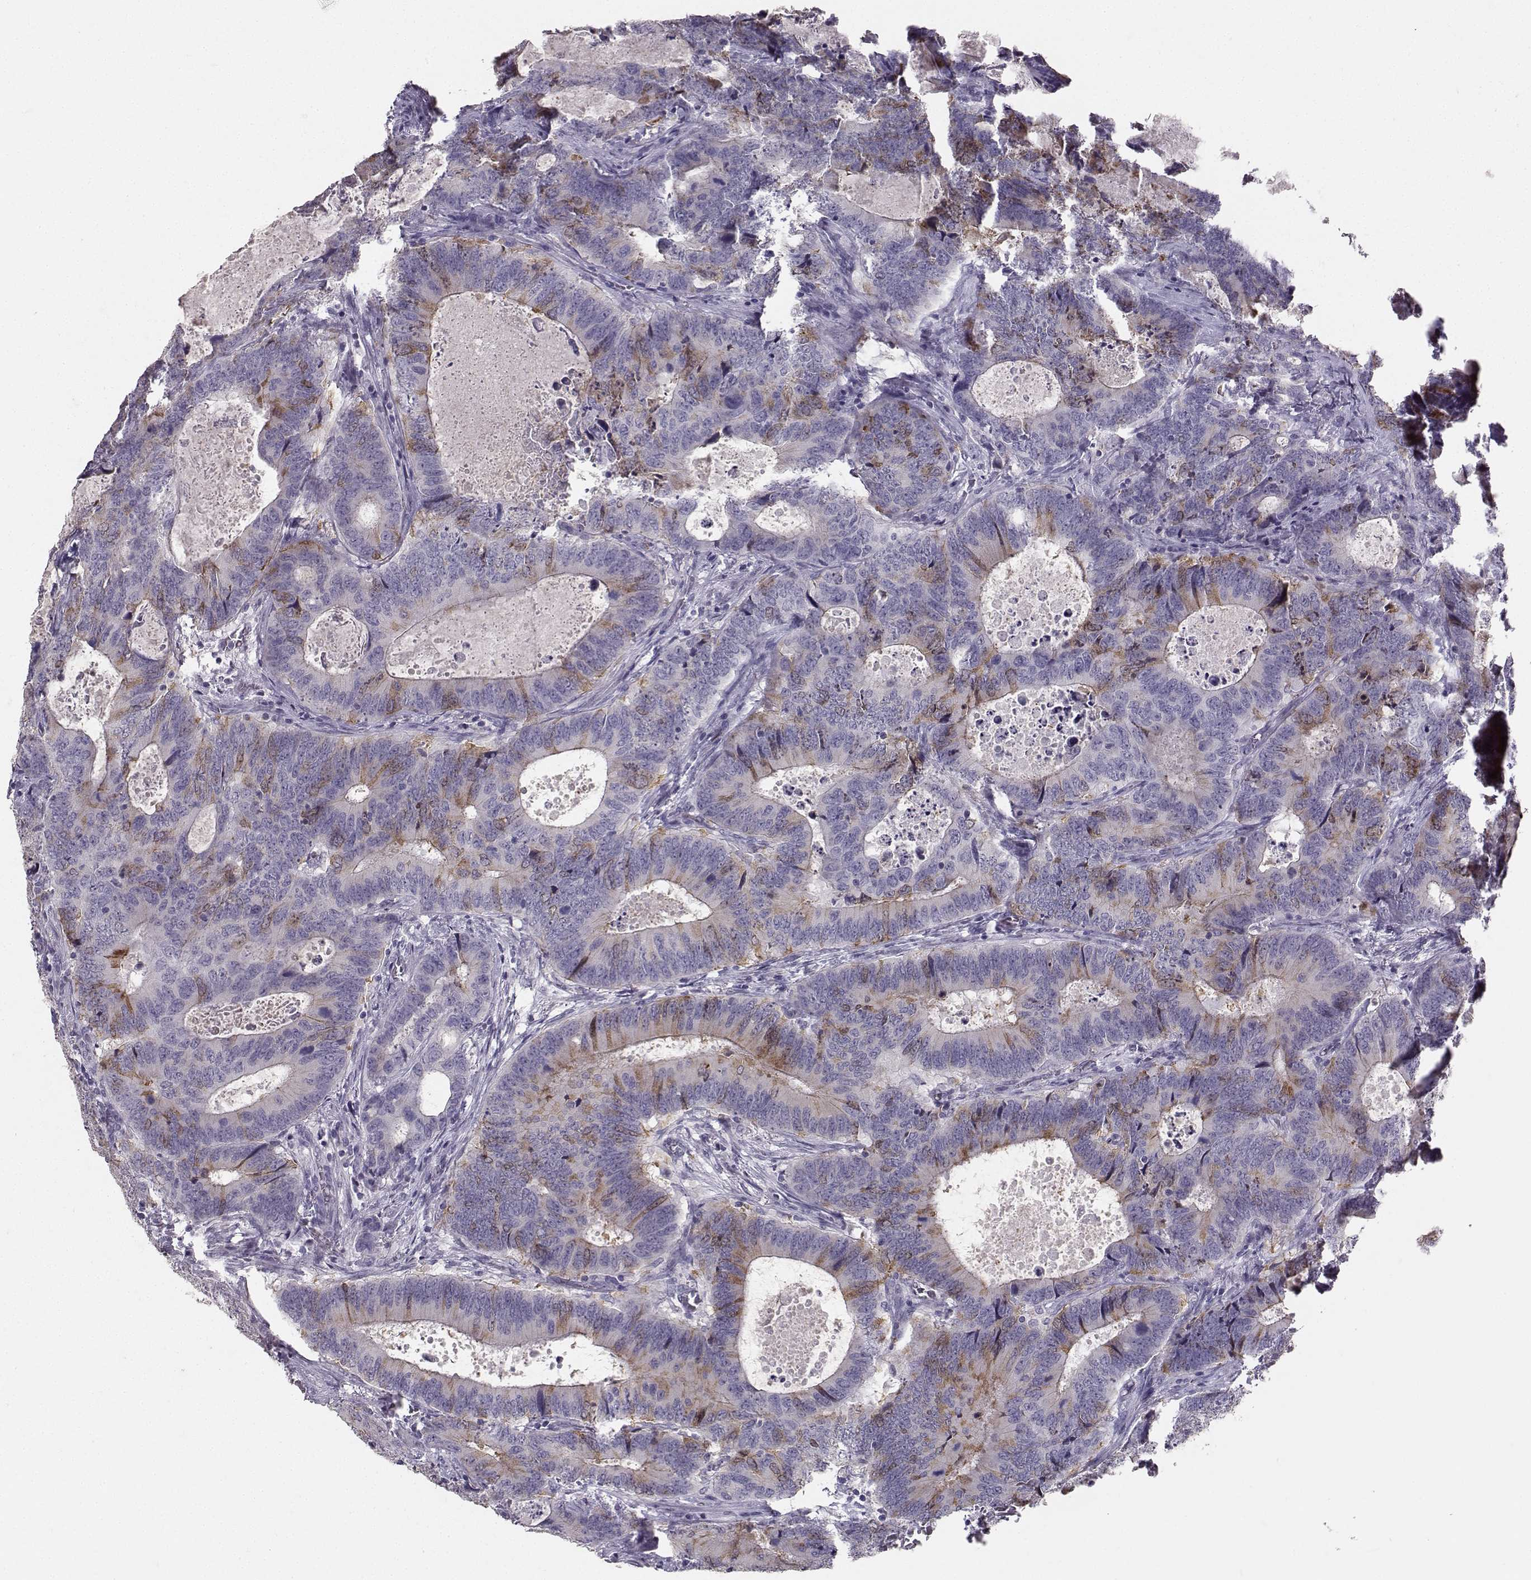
{"staining": {"intensity": "moderate", "quantity": "<25%", "location": "cytoplasmic/membranous"}, "tissue": "colorectal cancer", "cell_type": "Tumor cells", "image_type": "cancer", "snomed": [{"axis": "morphology", "description": "Adenocarcinoma, NOS"}, {"axis": "topography", "description": "Colon"}], "caption": "Colorectal cancer (adenocarcinoma) stained with a brown dye shows moderate cytoplasmic/membranous positive expression in about <25% of tumor cells.", "gene": "PKP2", "patient": {"sex": "female", "age": 82}}